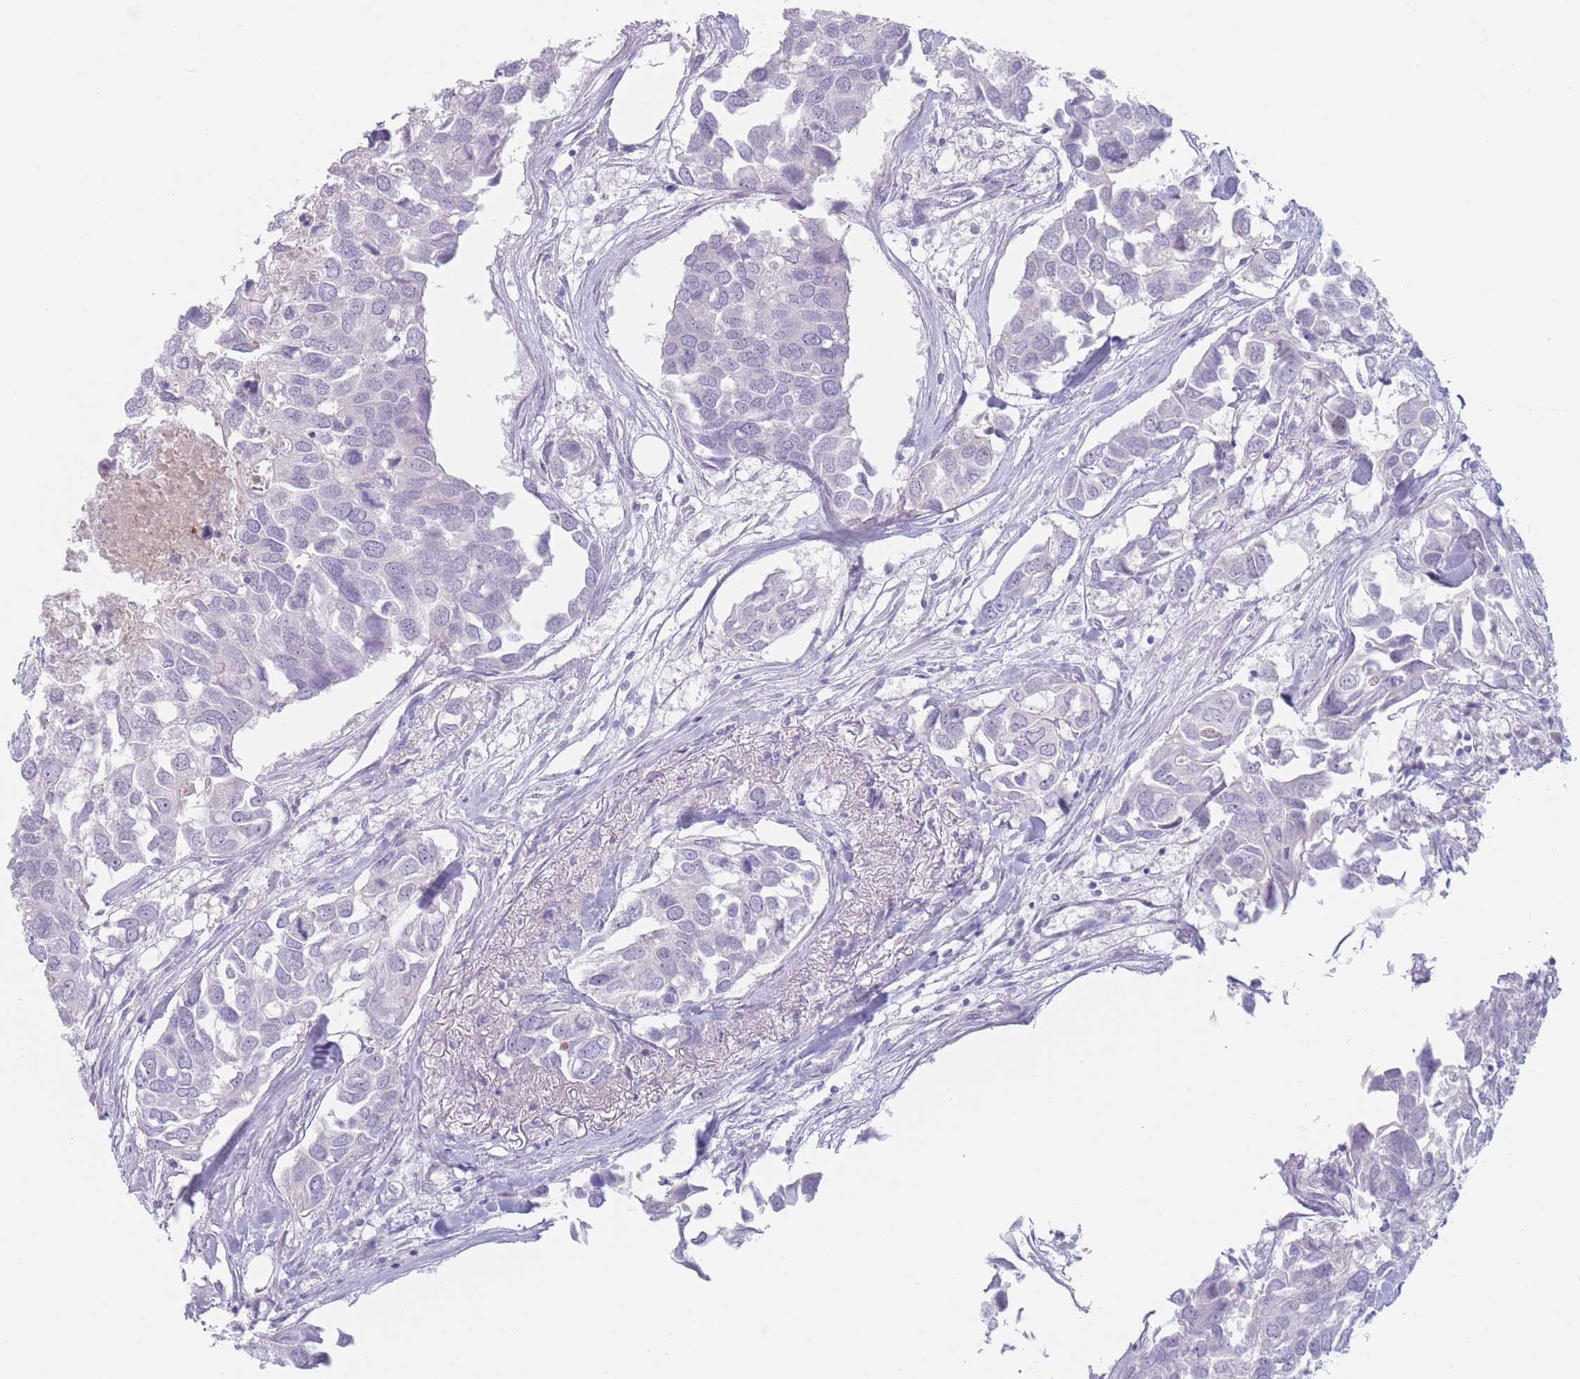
{"staining": {"intensity": "negative", "quantity": "none", "location": "none"}, "tissue": "breast cancer", "cell_type": "Tumor cells", "image_type": "cancer", "snomed": [{"axis": "morphology", "description": "Duct carcinoma"}, {"axis": "topography", "description": "Breast"}], "caption": "Immunohistochemical staining of breast cancer (invasive ductal carcinoma) demonstrates no significant positivity in tumor cells.", "gene": "IFNA6", "patient": {"sex": "female", "age": 83}}